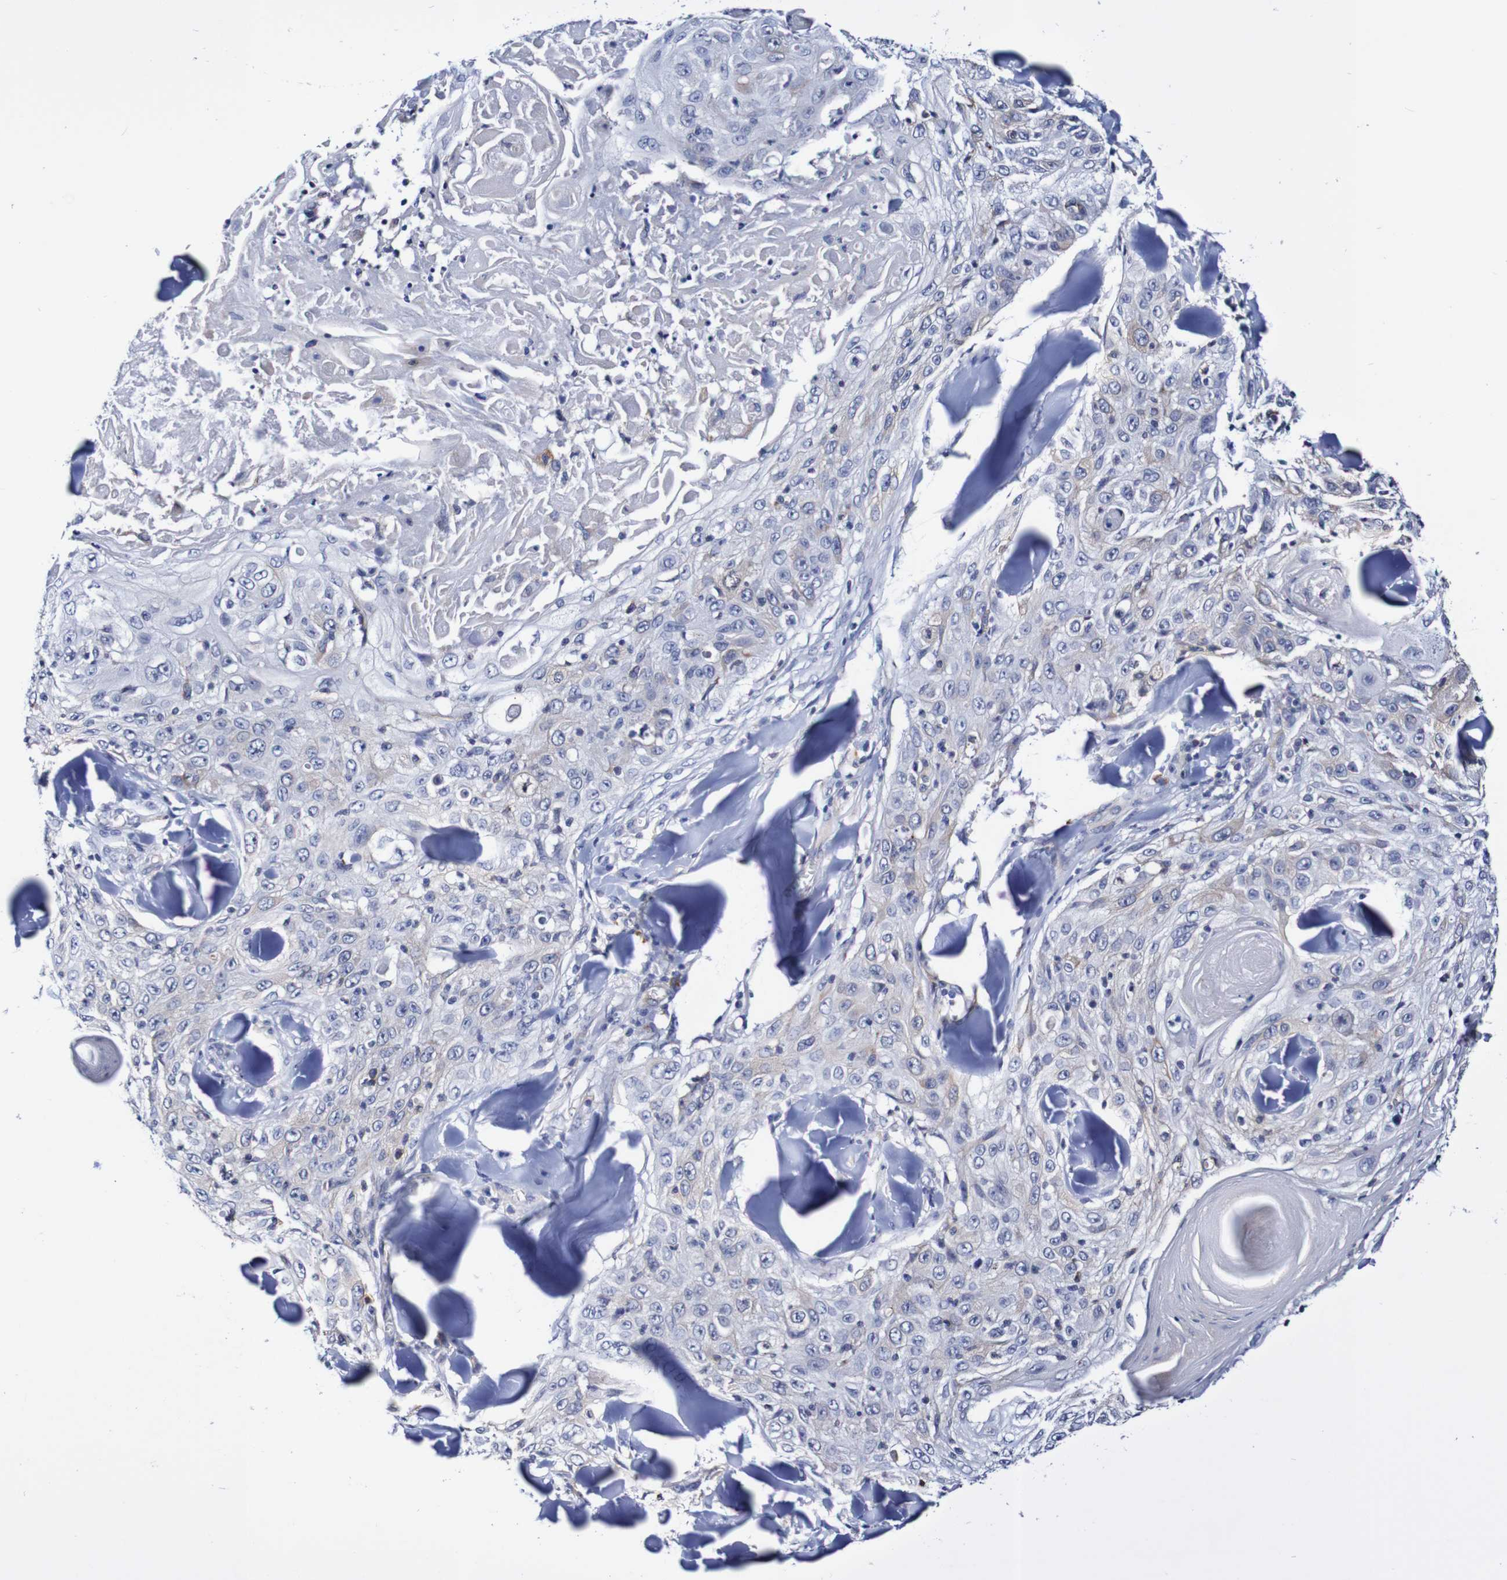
{"staining": {"intensity": "negative", "quantity": "none", "location": "none"}, "tissue": "skin cancer", "cell_type": "Tumor cells", "image_type": "cancer", "snomed": [{"axis": "morphology", "description": "Squamous cell carcinoma, NOS"}, {"axis": "topography", "description": "Skin"}], "caption": "Protein analysis of skin cancer (squamous cell carcinoma) exhibits no significant positivity in tumor cells. (DAB IHC visualized using brightfield microscopy, high magnification).", "gene": "ACVR1C", "patient": {"sex": "male", "age": 86}}